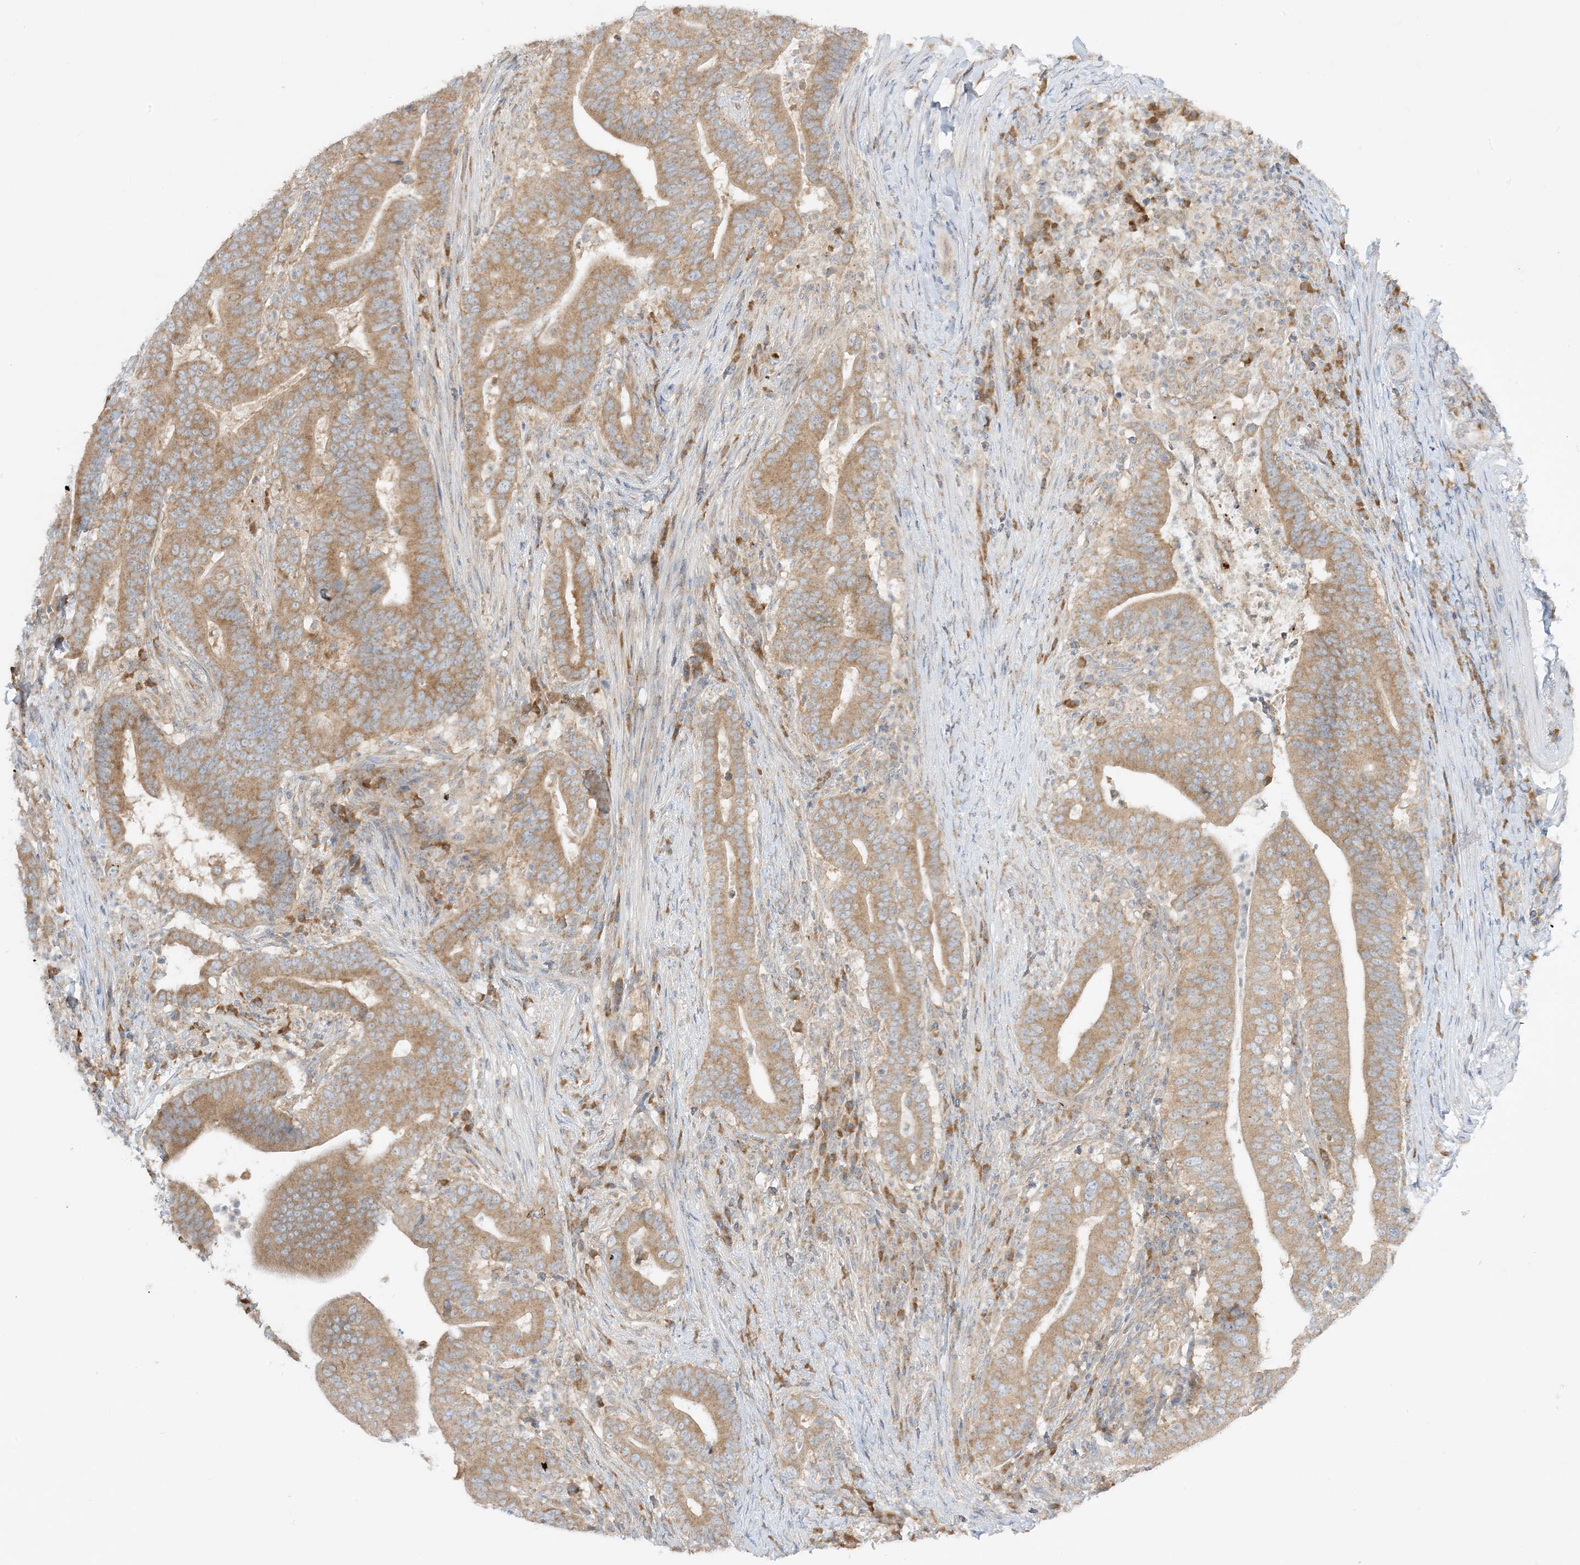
{"staining": {"intensity": "moderate", "quantity": ">75%", "location": "cytoplasmic/membranous"}, "tissue": "colorectal cancer", "cell_type": "Tumor cells", "image_type": "cancer", "snomed": [{"axis": "morphology", "description": "Adenocarcinoma, NOS"}, {"axis": "topography", "description": "Colon"}], "caption": "IHC histopathology image of human colorectal adenocarcinoma stained for a protein (brown), which displays medium levels of moderate cytoplasmic/membranous positivity in about >75% of tumor cells.", "gene": "RPP40", "patient": {"sex": "female", "age": 66}}